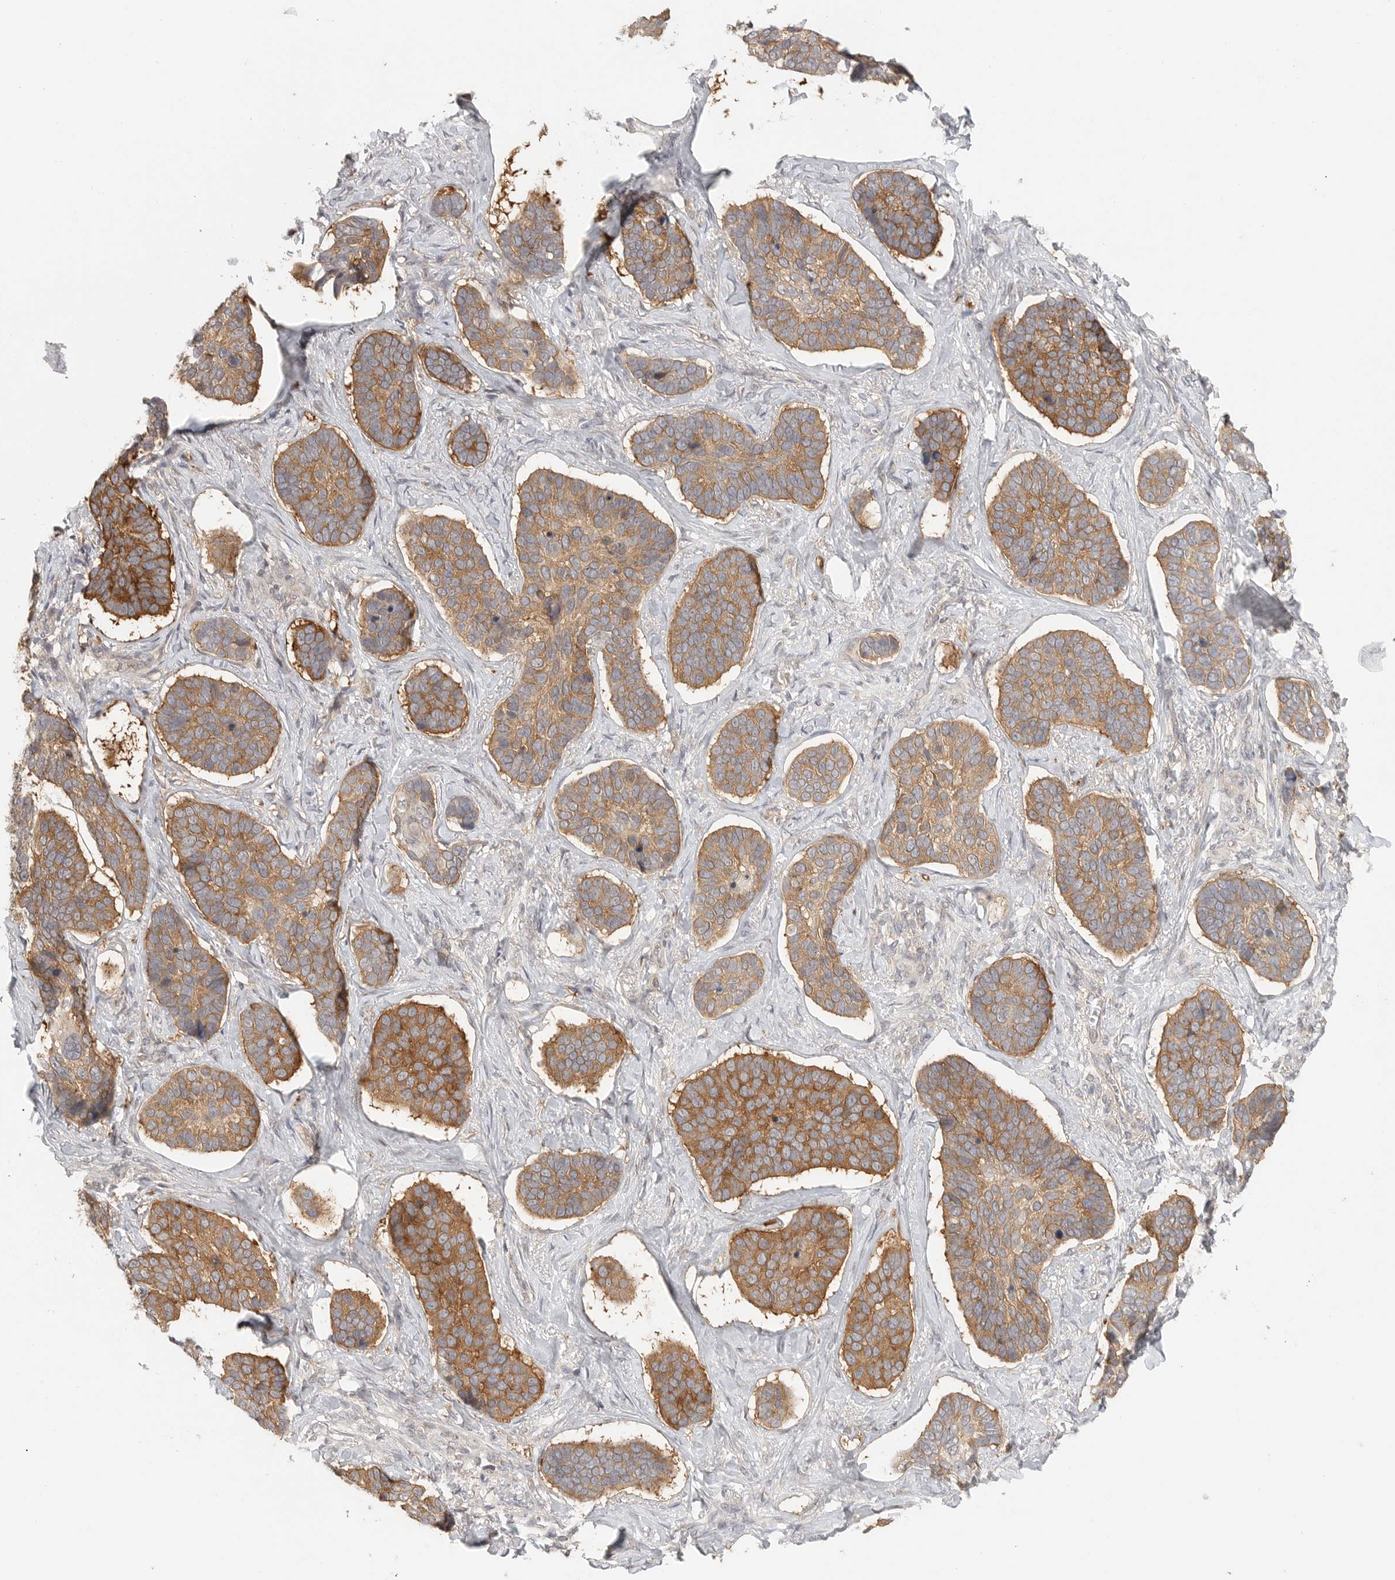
{"staining": {"intensity": "moderate", "quantity": ">75%", "location": "cytoplasmic/membranous"}, "tissue": "skin cancer", "cell_type": "Tumor cells", "image_type": "cancer", "snomed": [{"axis": "morphology", "description": "Basal cell carcinoma"}, {"axis": "topography", "description": "Skin"}], "caption": "Immunohistochemical staining of skin cancer exhibits medium levels of moderate cytoplasmic/membranous expression in approximately >75% of tumor cells.", "gene": "HDAC6", "patient": {"sex": "male", "age": 62}}